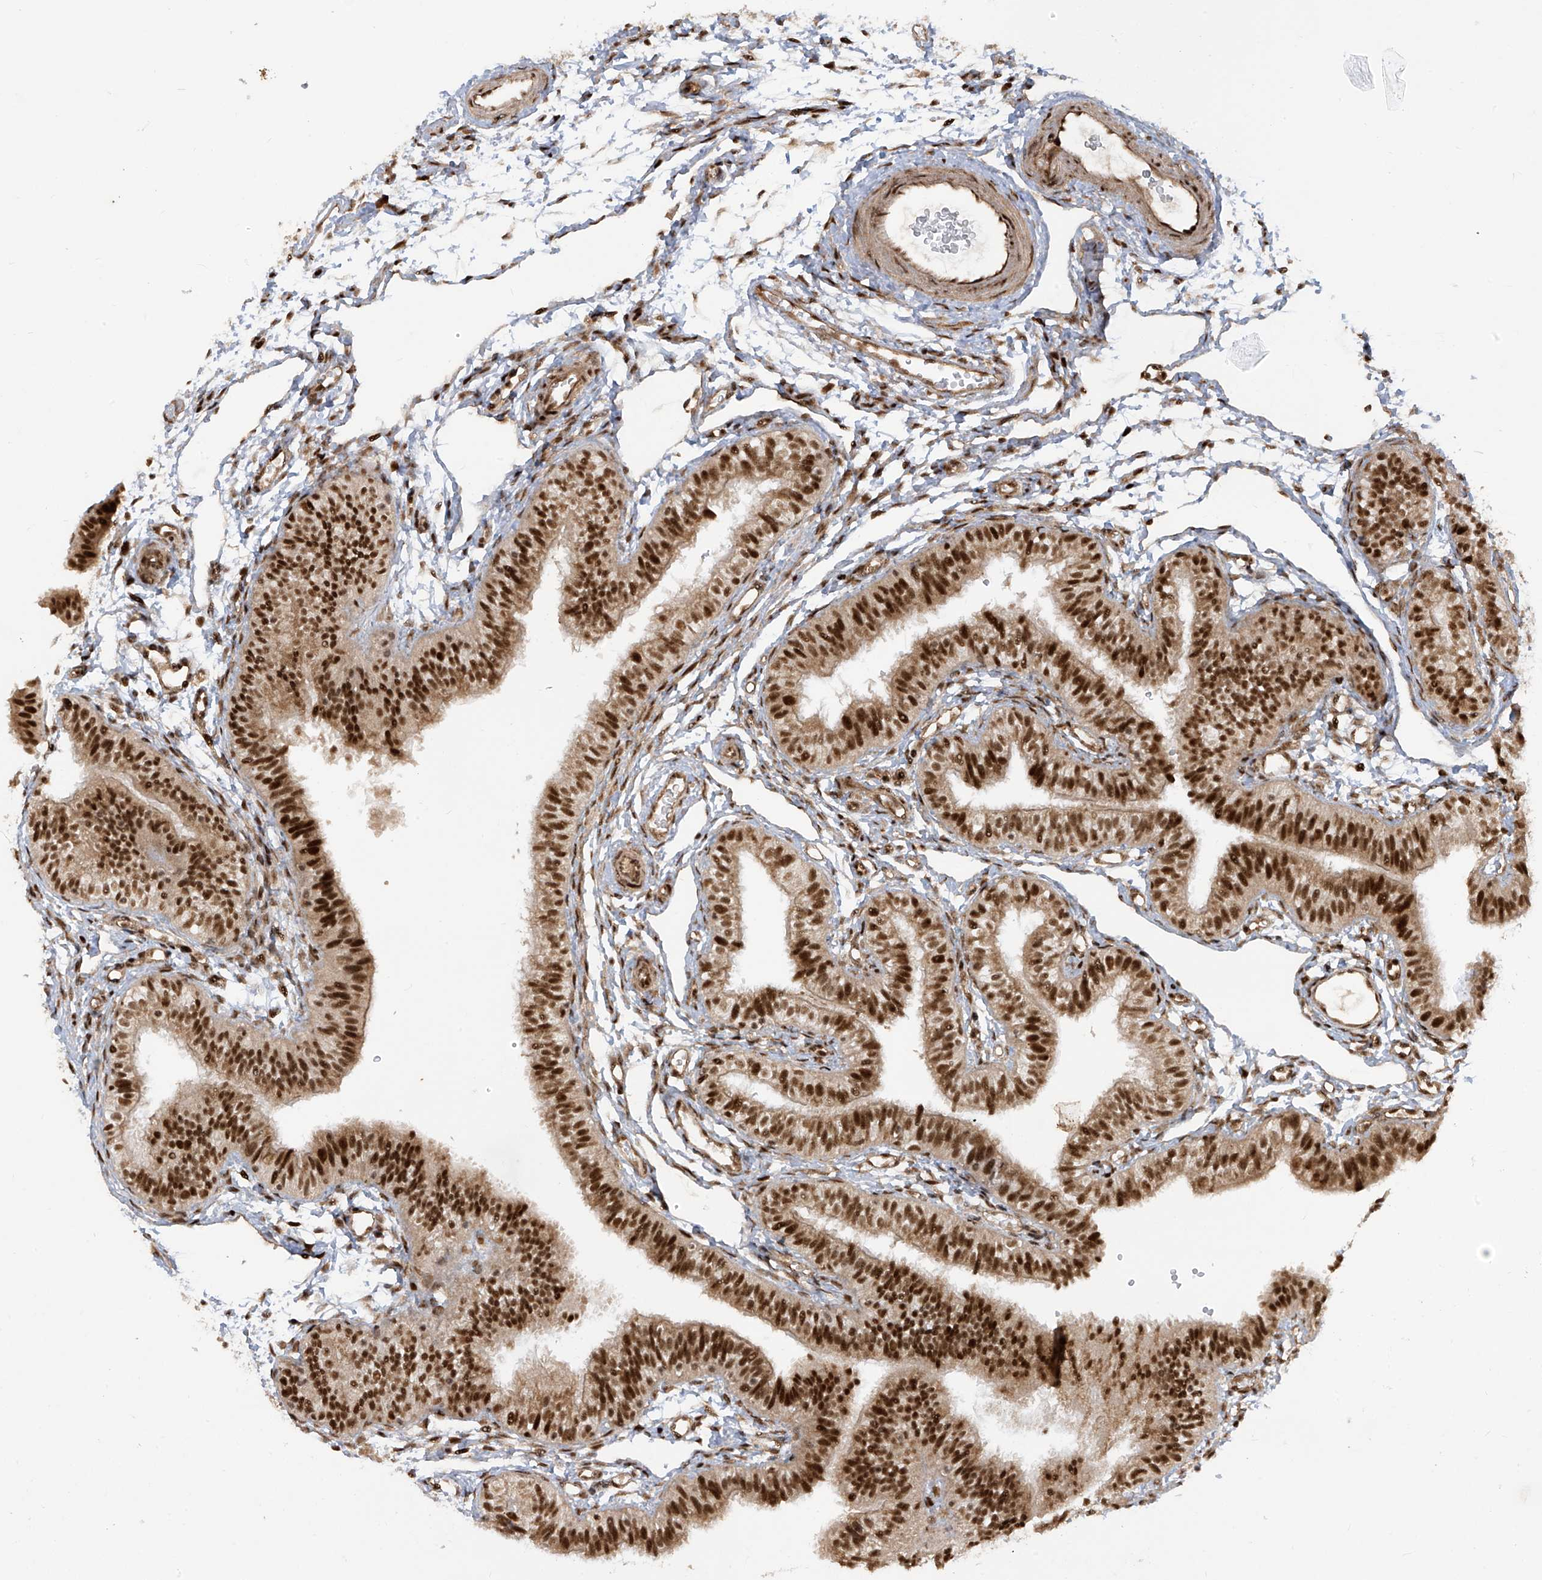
{"staining": {"intensity": "strong", "quantity": ">75%", "location": "nuclear"}, "tissue": "fallopian tube", "cell_type": "Glandular cells", "image_type": "normal", "snomed": [{"axis": "morphology", "description": "Normal tissue, NOS"}, {"axis": "topography", "description": "Fallopian tube"}], "caption": "An IHC photomicrograph of benign tissue is shown. Protein staining in brown shows strong nuclear positivity in fallopian tube within glandular cells.", "gene": "ARHGEF3", "patient": {"sex": "female", "age": 35}}